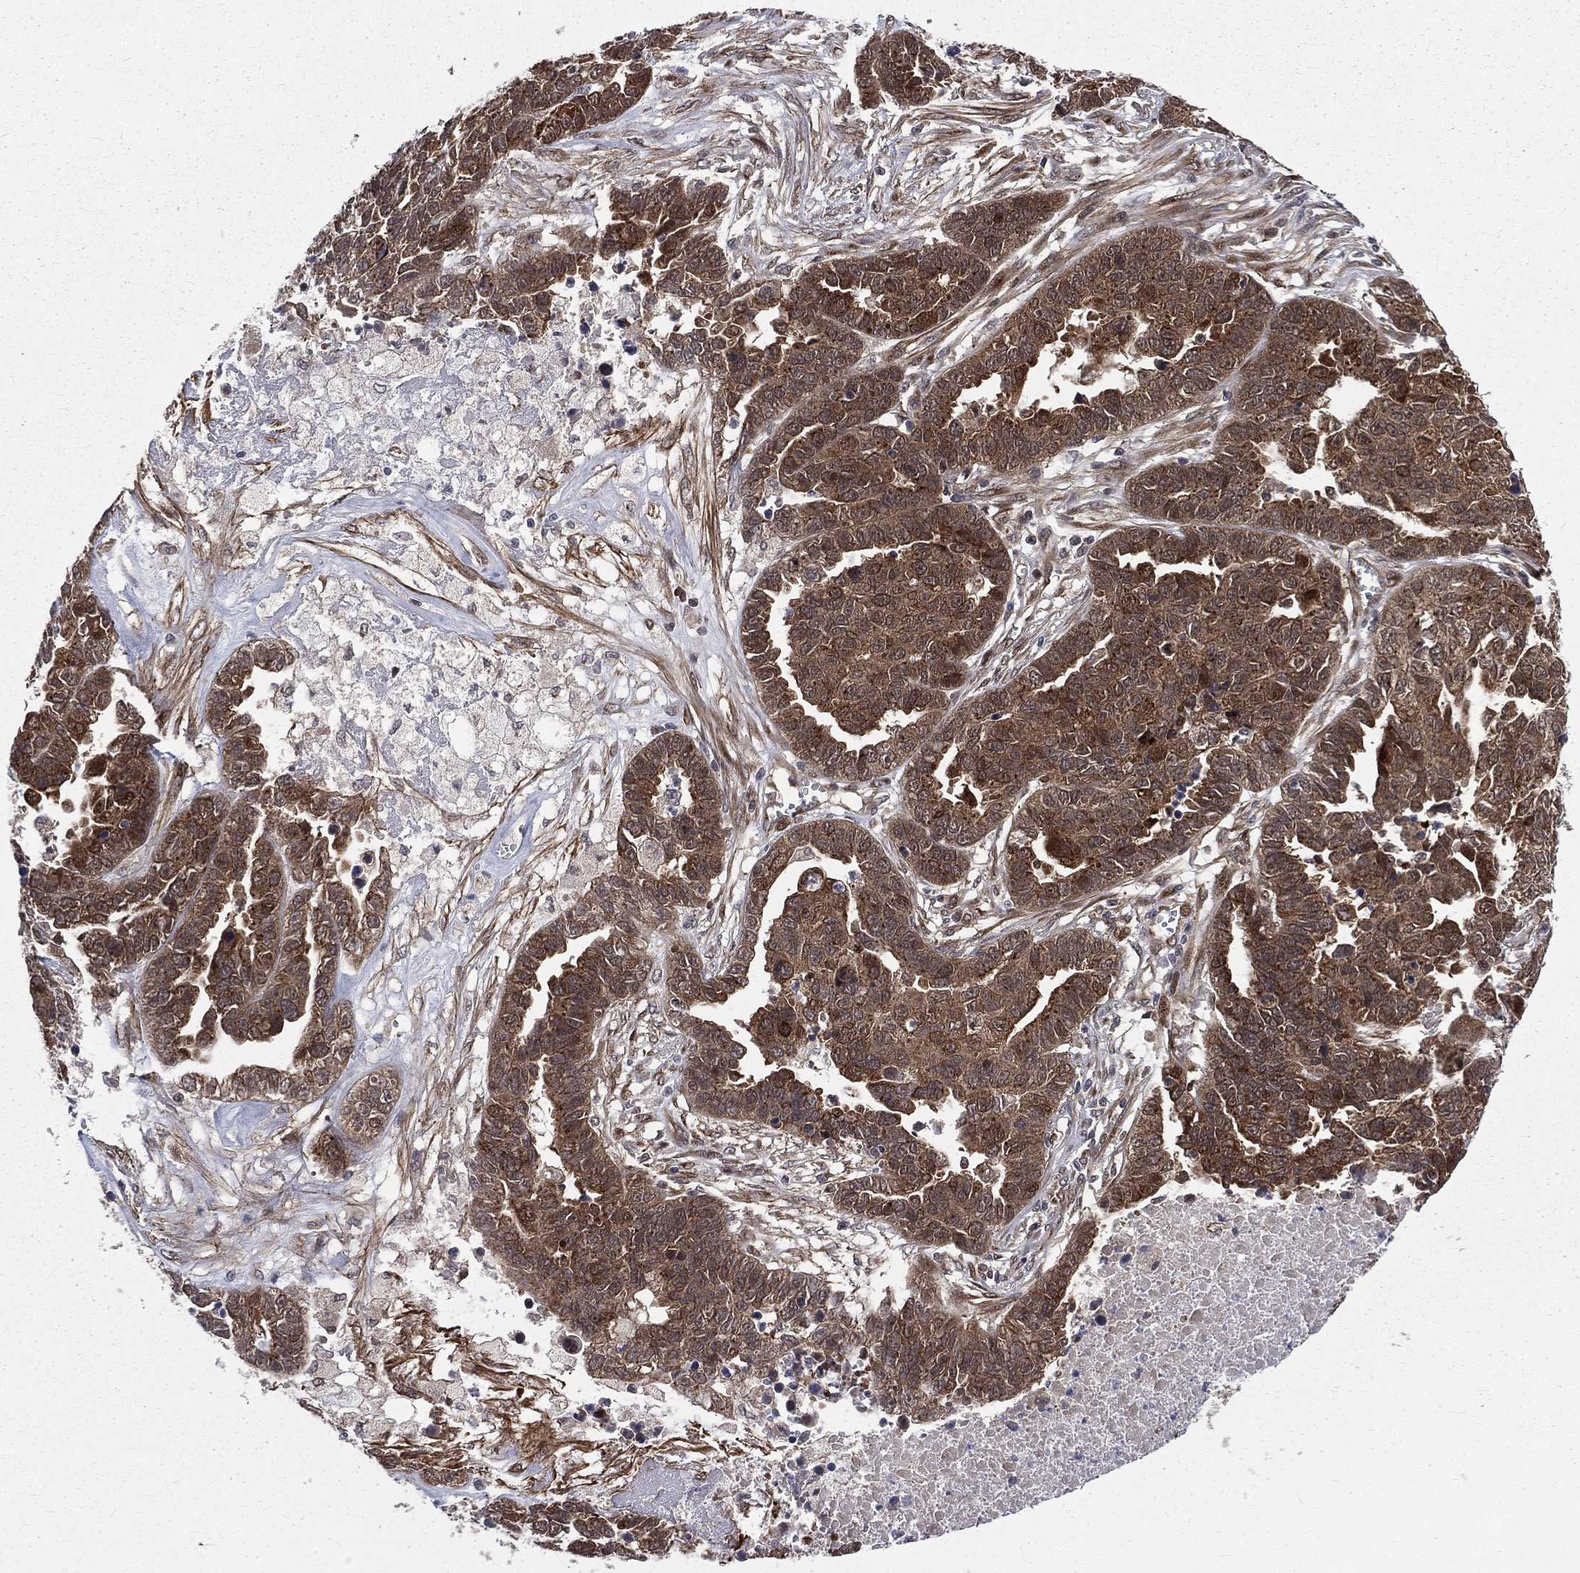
{"staining": {"intensity": "moderate", "quantity": ">75%", "location": "cytoplasmic/membranous"}, "tissue": "ovarian cancer", "cell_type": "Tumor cells", "image_type": "cancer", "snomed": [{"axis": "morphology", "description": "Cystadenocarcinoma, serous, NOS"}, {"axis": "topography", "description": "Ovary"}], "caption": "Immunohistochemistry photomicrograph of serous cystadenocarcinoma (ovarian) stained for a protein (brown), which exhibits medium levels of moderate cytoplasmic/membranous positivity in approximately >75% of tumor cells.", "gene": "ARL3", "patient": {"sex": "female", "age": 87}}